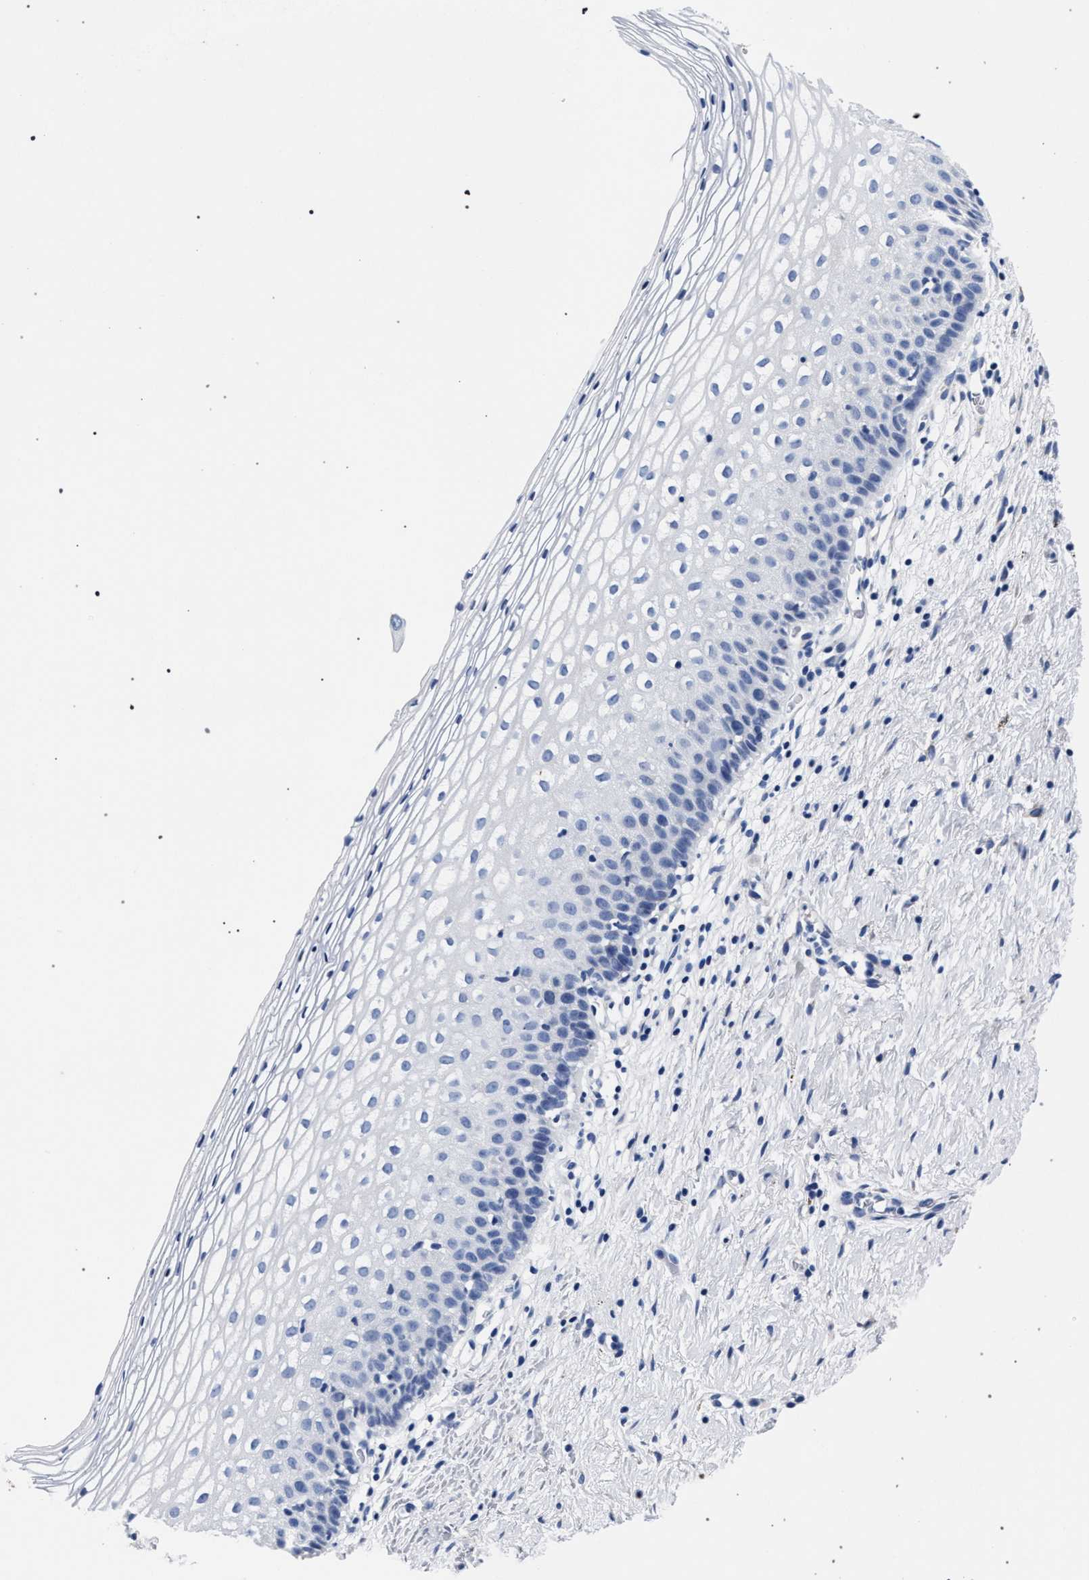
{"staining": {"intensity": "negative", "quantity": "none", "location": "none"}, "tissue": "cervix", "cell_type": "Squamous epithelial cells", "image_type": "normal", "snomed": [{"axis": "morphology", "description": "Normal tissue, NOS"}, {"axis": "topography", "description": "Cervix"}], "caption": "Squamous epithelial cells show no significant protein expression in normal cervix.", "gene": "AKAP4", "patient": {"sex": "female", "age": 72}}